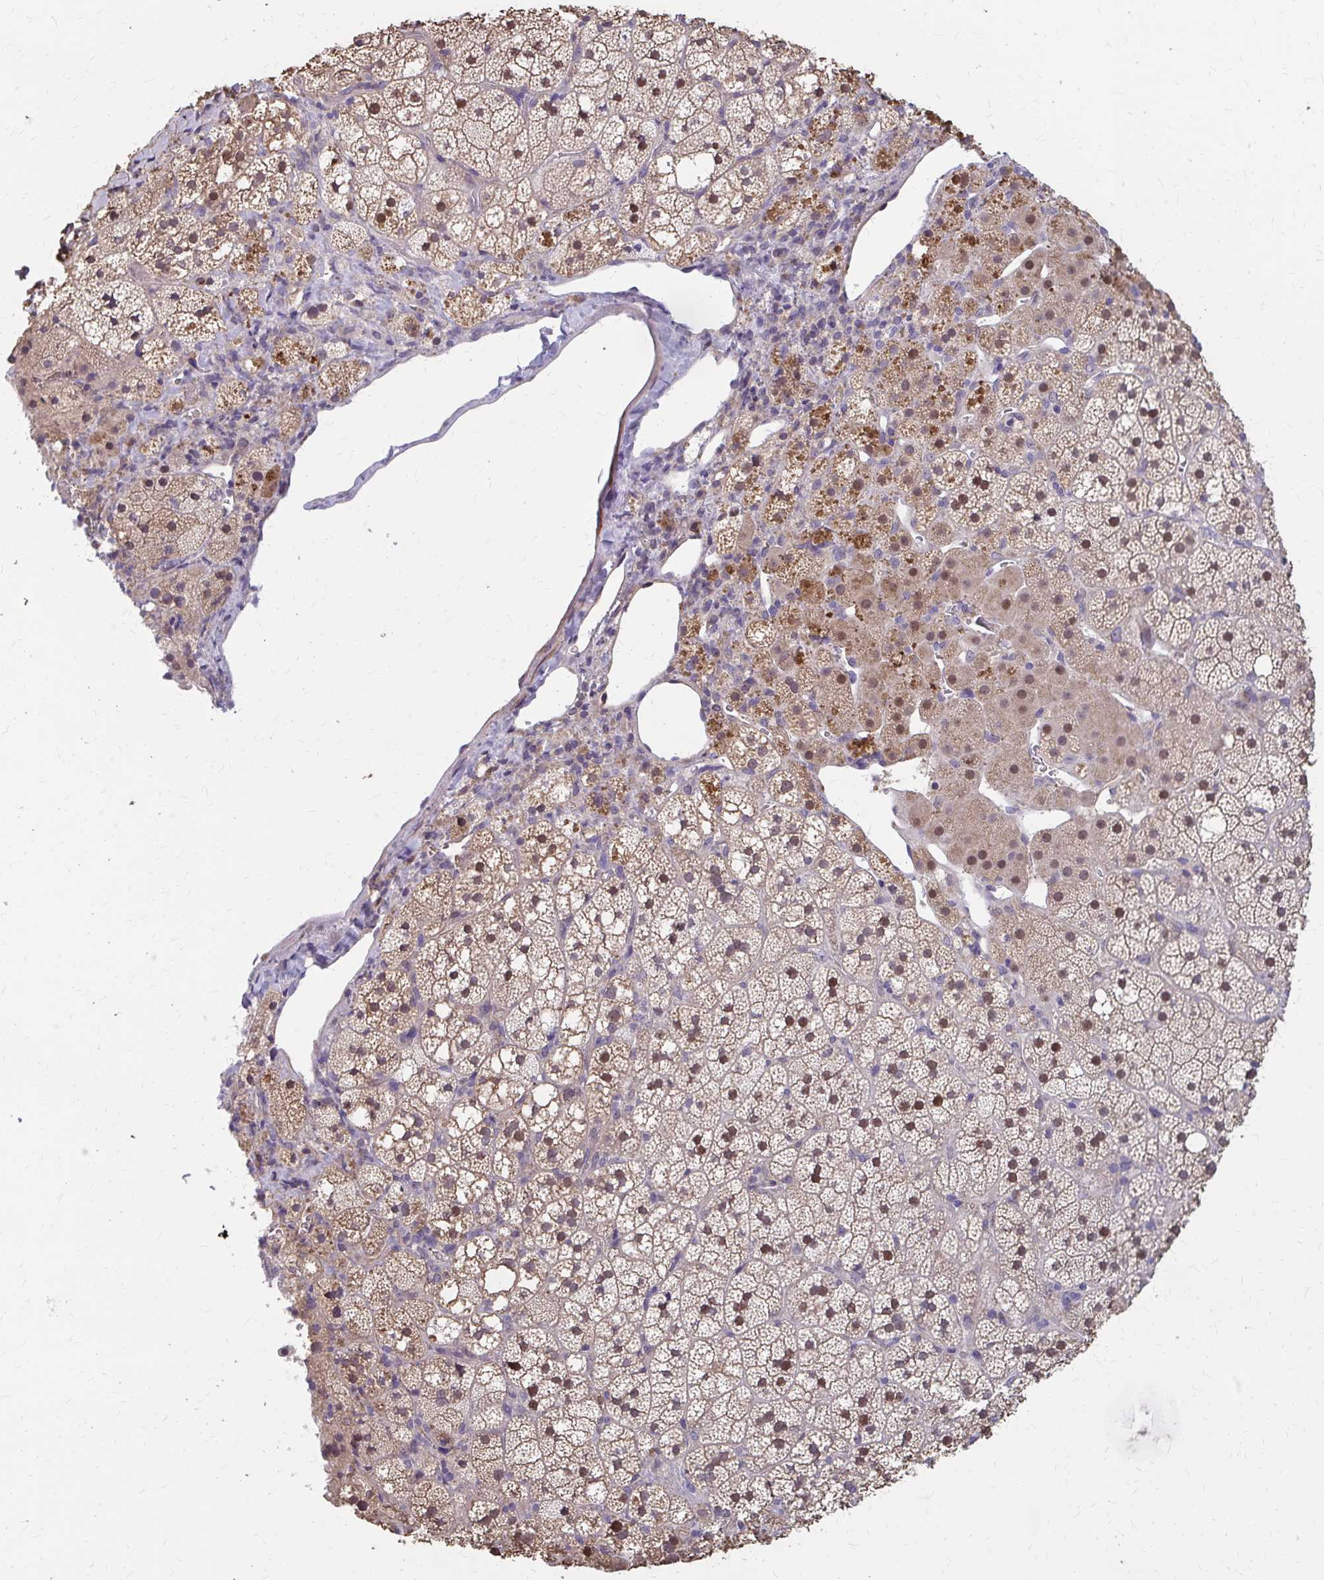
{"staining": {"intensity": "moderate", "quantity": ">75%", "location": "cytoplasmic/membranous,nuclear"}, "tissue": "adrenal gland", "cell_type": "Glandular cells", "image_type": "normal", "snomed": [{"axis": "morphology", "description": "Normal tissue, NOS"}, {"axis": "topography", "description": "Adrenal gland"}], "caption": "About >75% of glandular cells in normal human adrenal gland display moderate cytoplasmic/membranous,nuclear protein expression as visualized by brown immunohistochemical staining.", "gene": "IFI44L", "patient": {"sex": "male", "age": 53}}